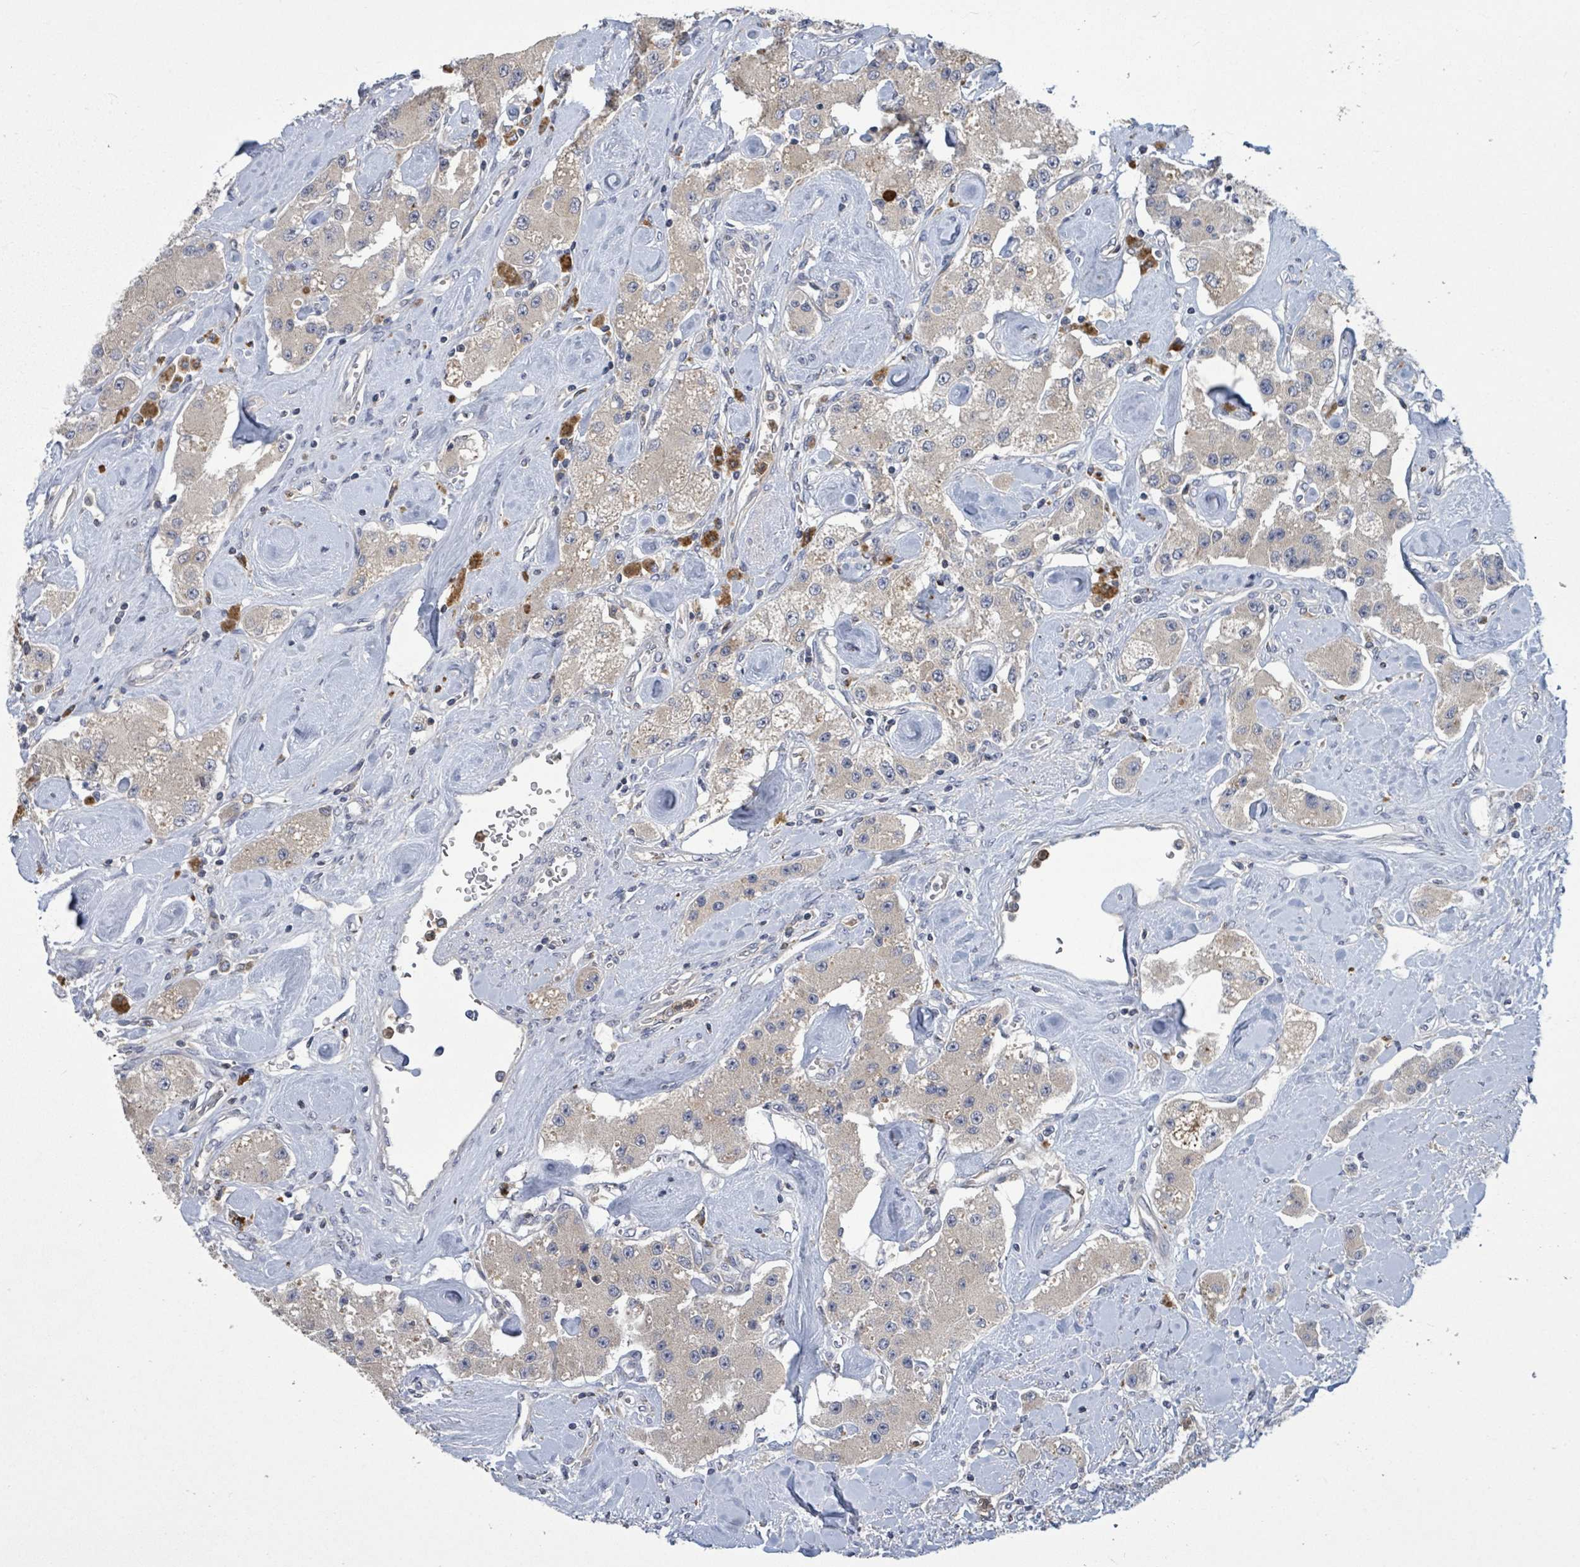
{"staining": {"intensity": "negative", "quantity": "none", "location": "none"}, "tissue": "carcinoid", "cell_type": "Tumor cells", "image_type": "cancer", "snomed": [{"axis": "morphology", "description": "Carcinoid, malignant, NOS"}, {"axis": "topography", "description": "Pancreas"}], "caption": "There is no significant staining in tumor cells of malignant carcinoid.", "gene": "SERPINE3", "patient": {"sex": "male", "age": 41}}